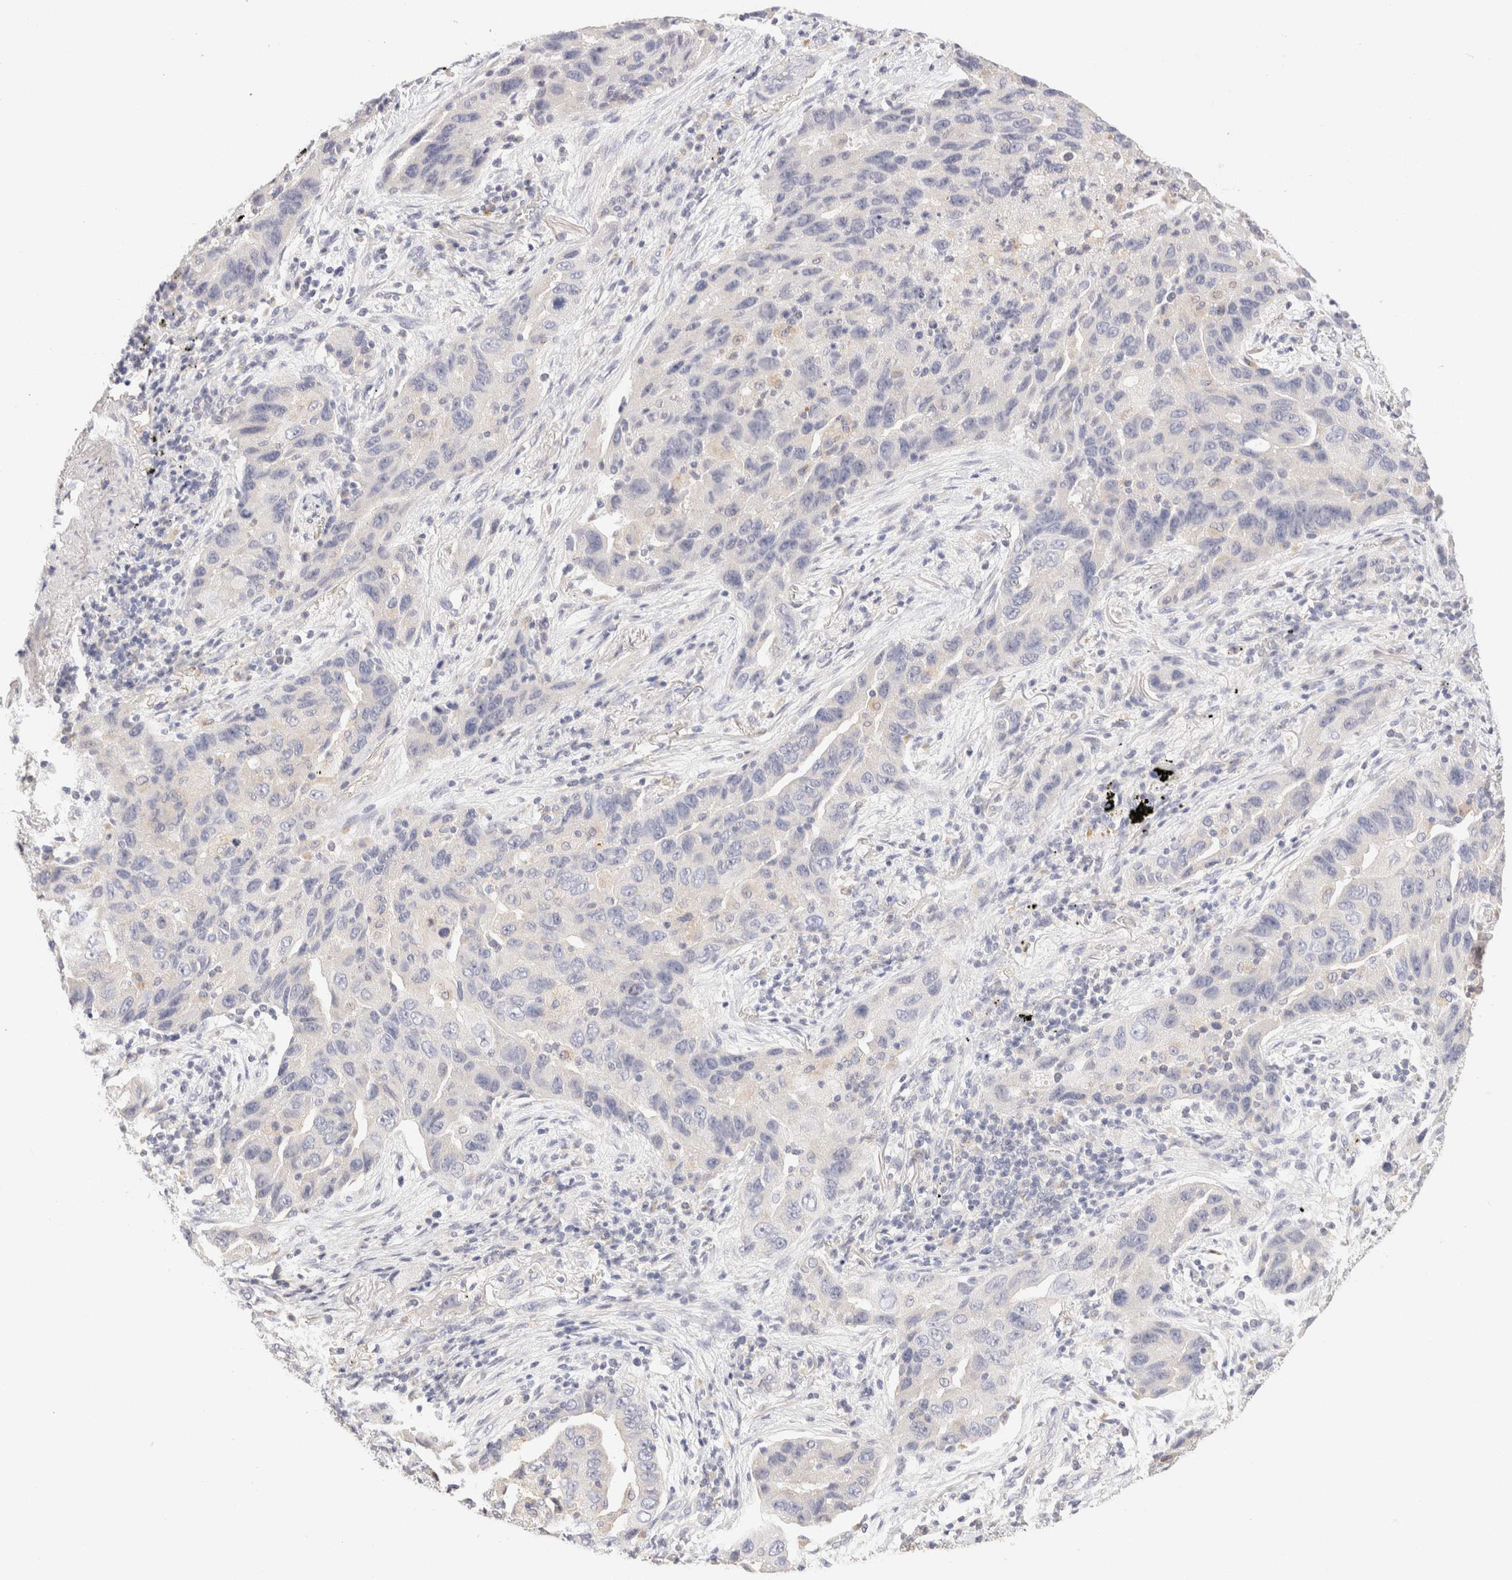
{"staining": {"intensity": "negative", "quantity": "none", "location": "none"}, "tissue": "lung cancer", "cell_type": "Tumor cells", "image_type": "cancer", "snomed": [{"axis": "morphology", "description": "Adenocarcinoma, NOS"}, {"axis": "topography", "description": "Lung"}], "caption": "There is no significant staining in tumor cells of adenocarcinoma (lung).", "gene": "SCGB2A2", "patient": {"sex": "female", "age": 65}}